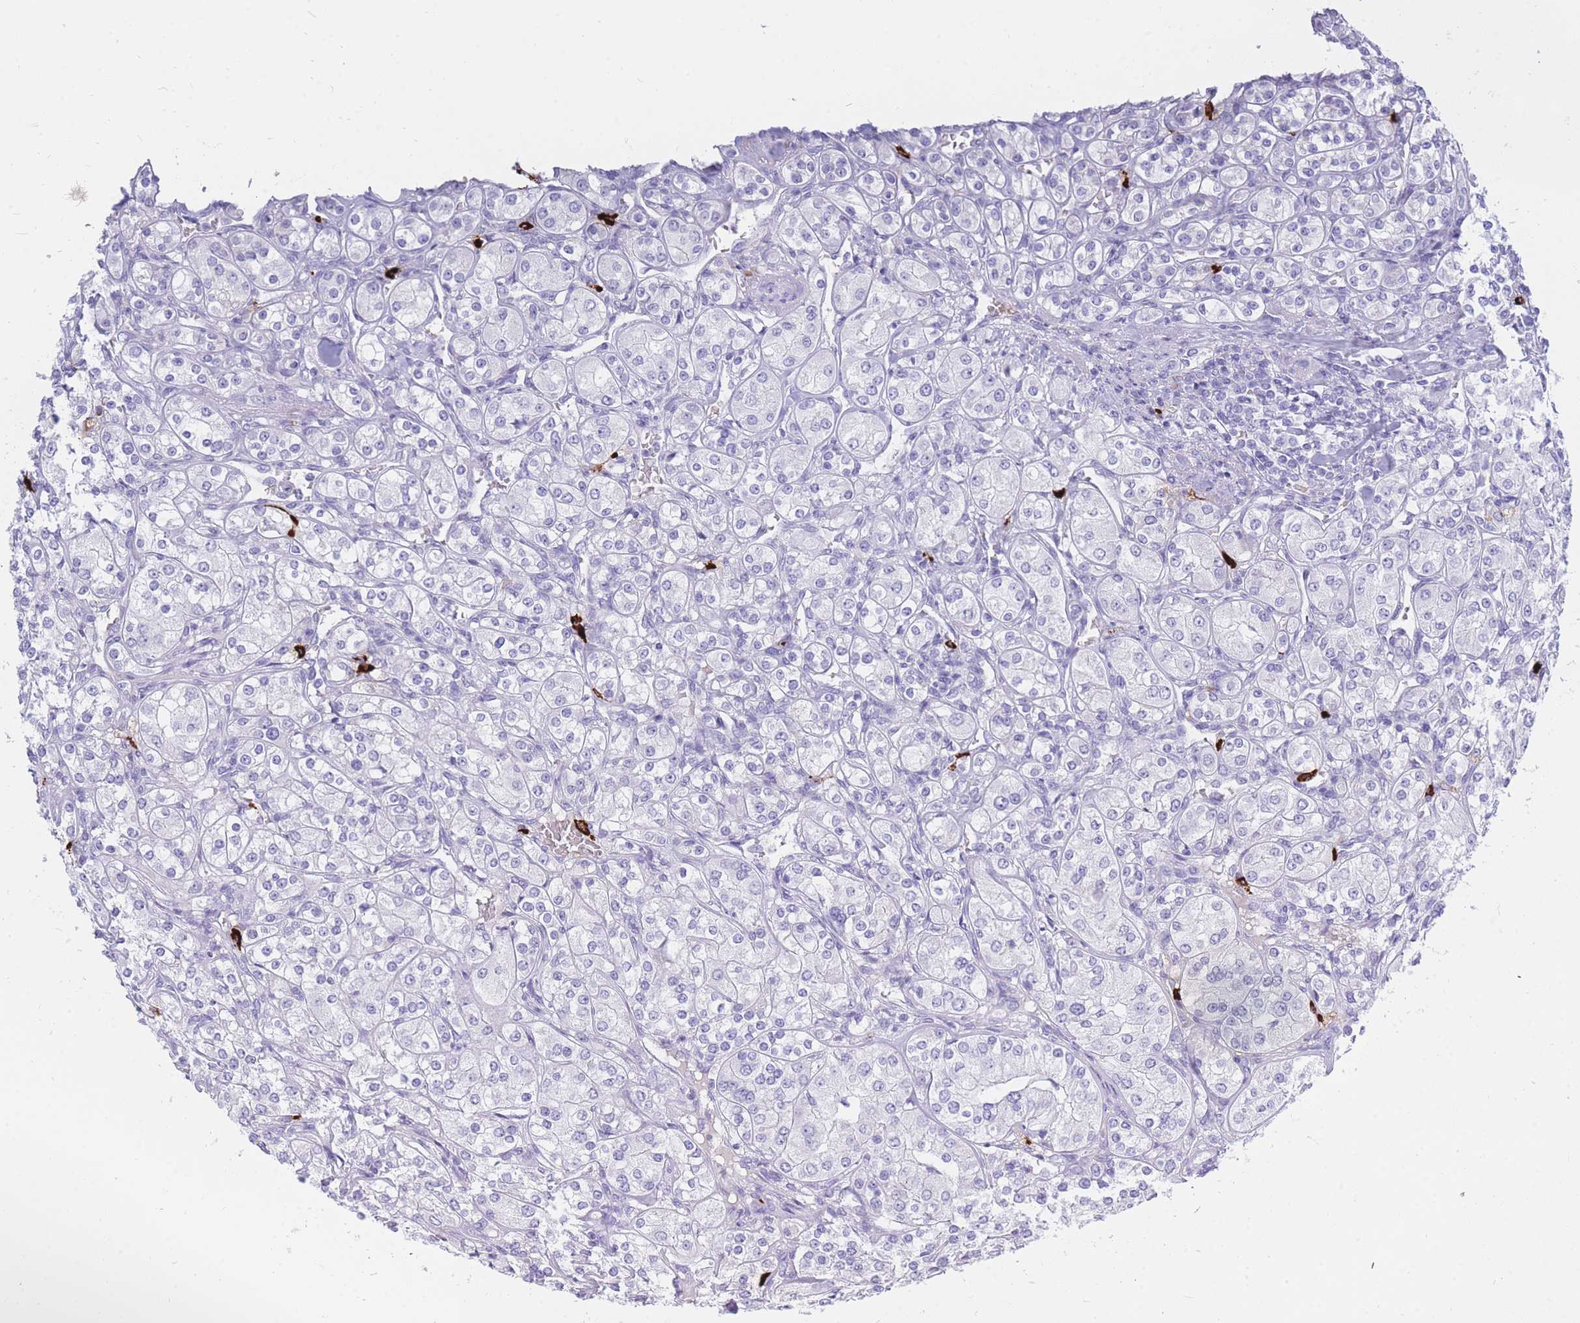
{"staining": {"intensity": "negative", "quantity": "none", "location": "none"}, "tissue": "renal cancer", "cell_type": "Tumor cells", "image_type": "cancer", "snomed": [{"axis": "morphology", "description": "Adenocarcinoma, NOS"}, {"axis": "topography", "description": "Kidney"}], "caption": "Immunohistochemical staining of human renal cancer (adenocarcinoma) shows no significant positivity in tumor cells.", "gene": "TPSD1", "patient": {"sex": "male", "age": 77}}